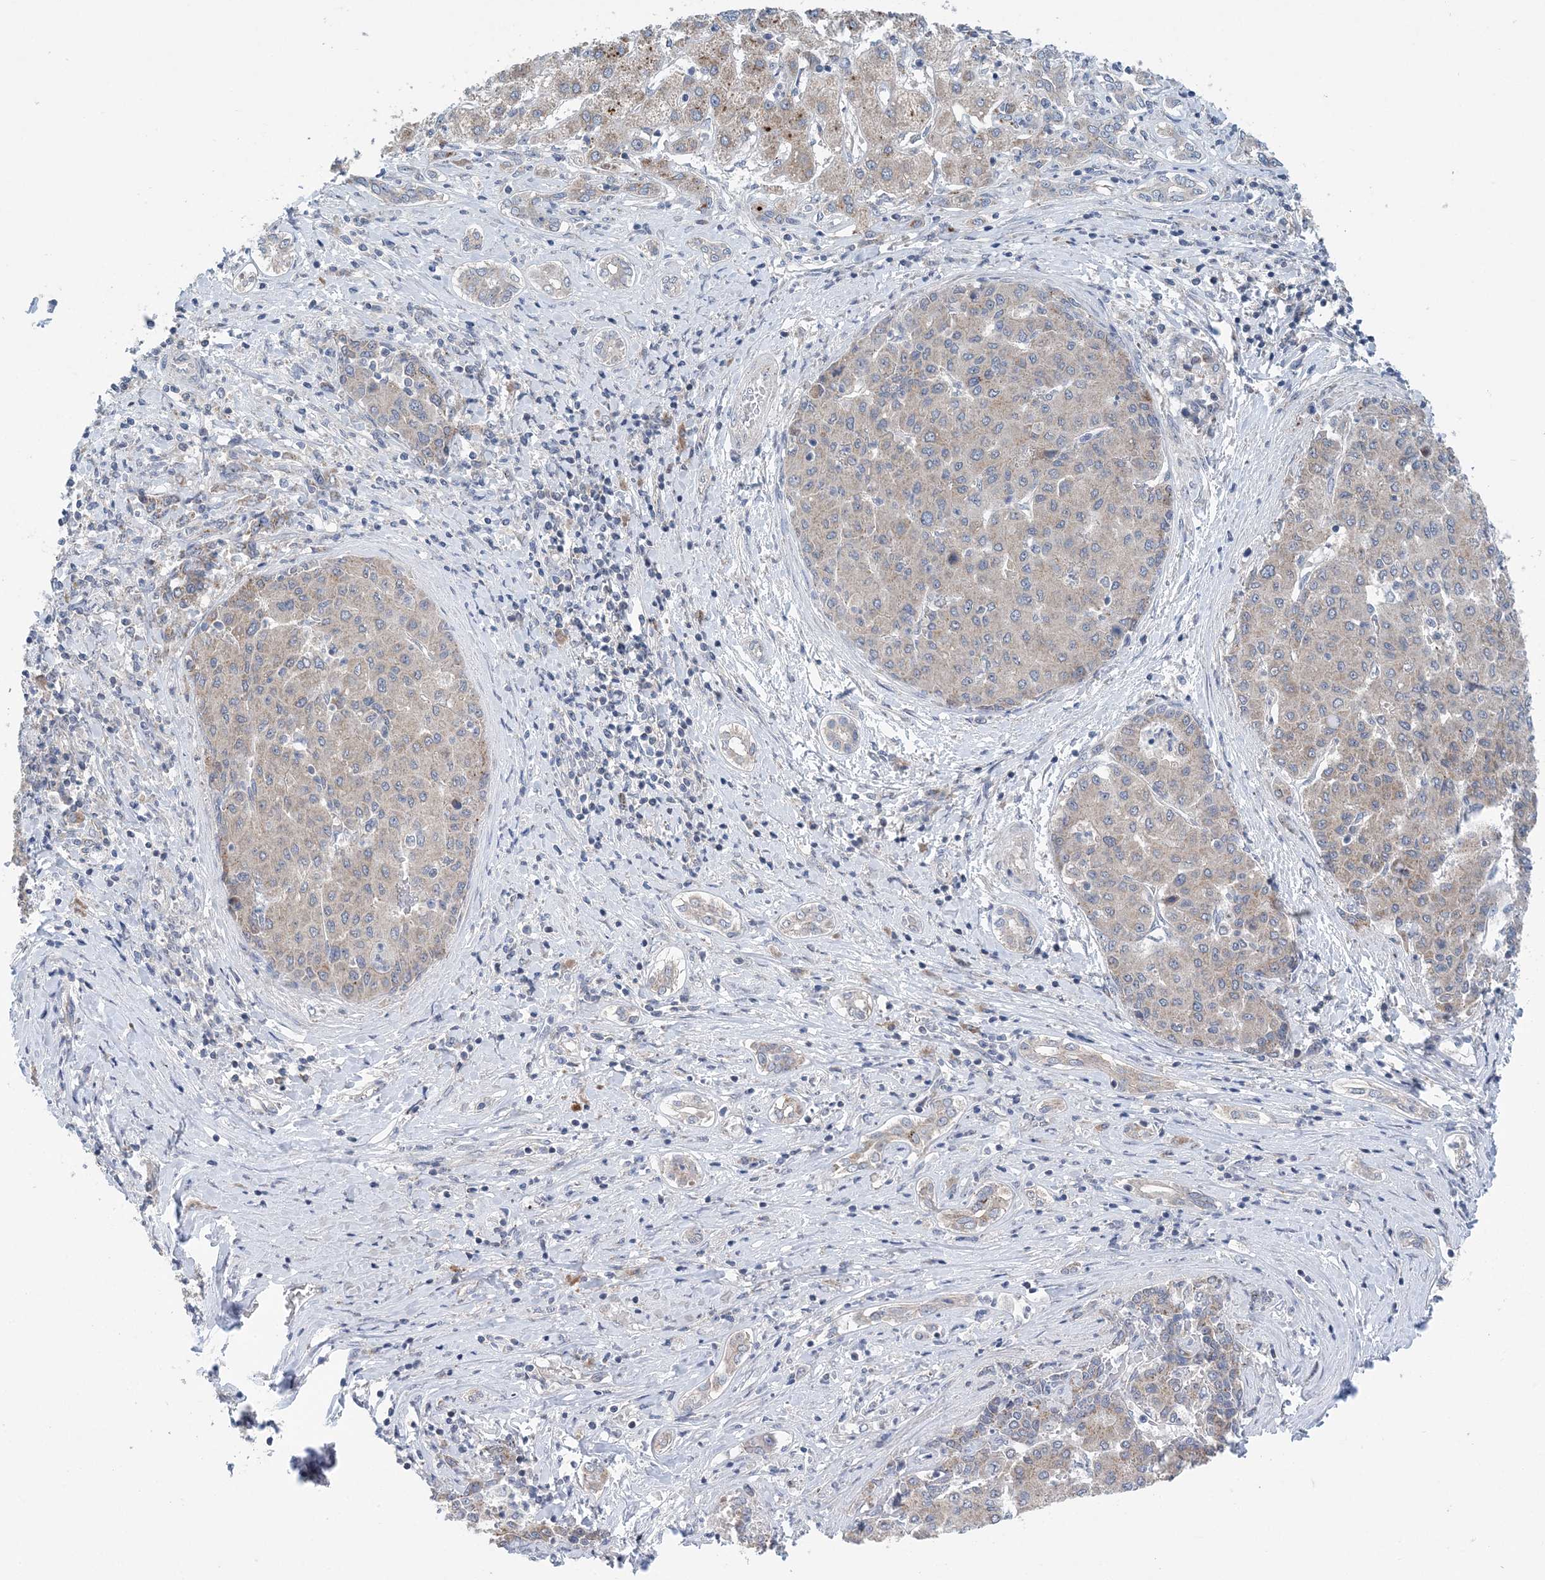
{"staining": {"intensity": "weak", "quantity": "<25%", "location": "cytoplasmic/membranous"}, "tissue": "liver cancer", "cell_type": "Tumor cells", "image_type": "cancer", "snomed": [{"axis": "morphology", "description": "Carcinoma, Hepatocellular, NOS"}, {"axis": "topography", "description": "Liver"}], "caption": "Image shows no protein positivity in tumor cells of liver cancer (hepatocellular carcinoma) tissue.", "gene": "COPE", "patient": {"sex": "male", "age": 65}}